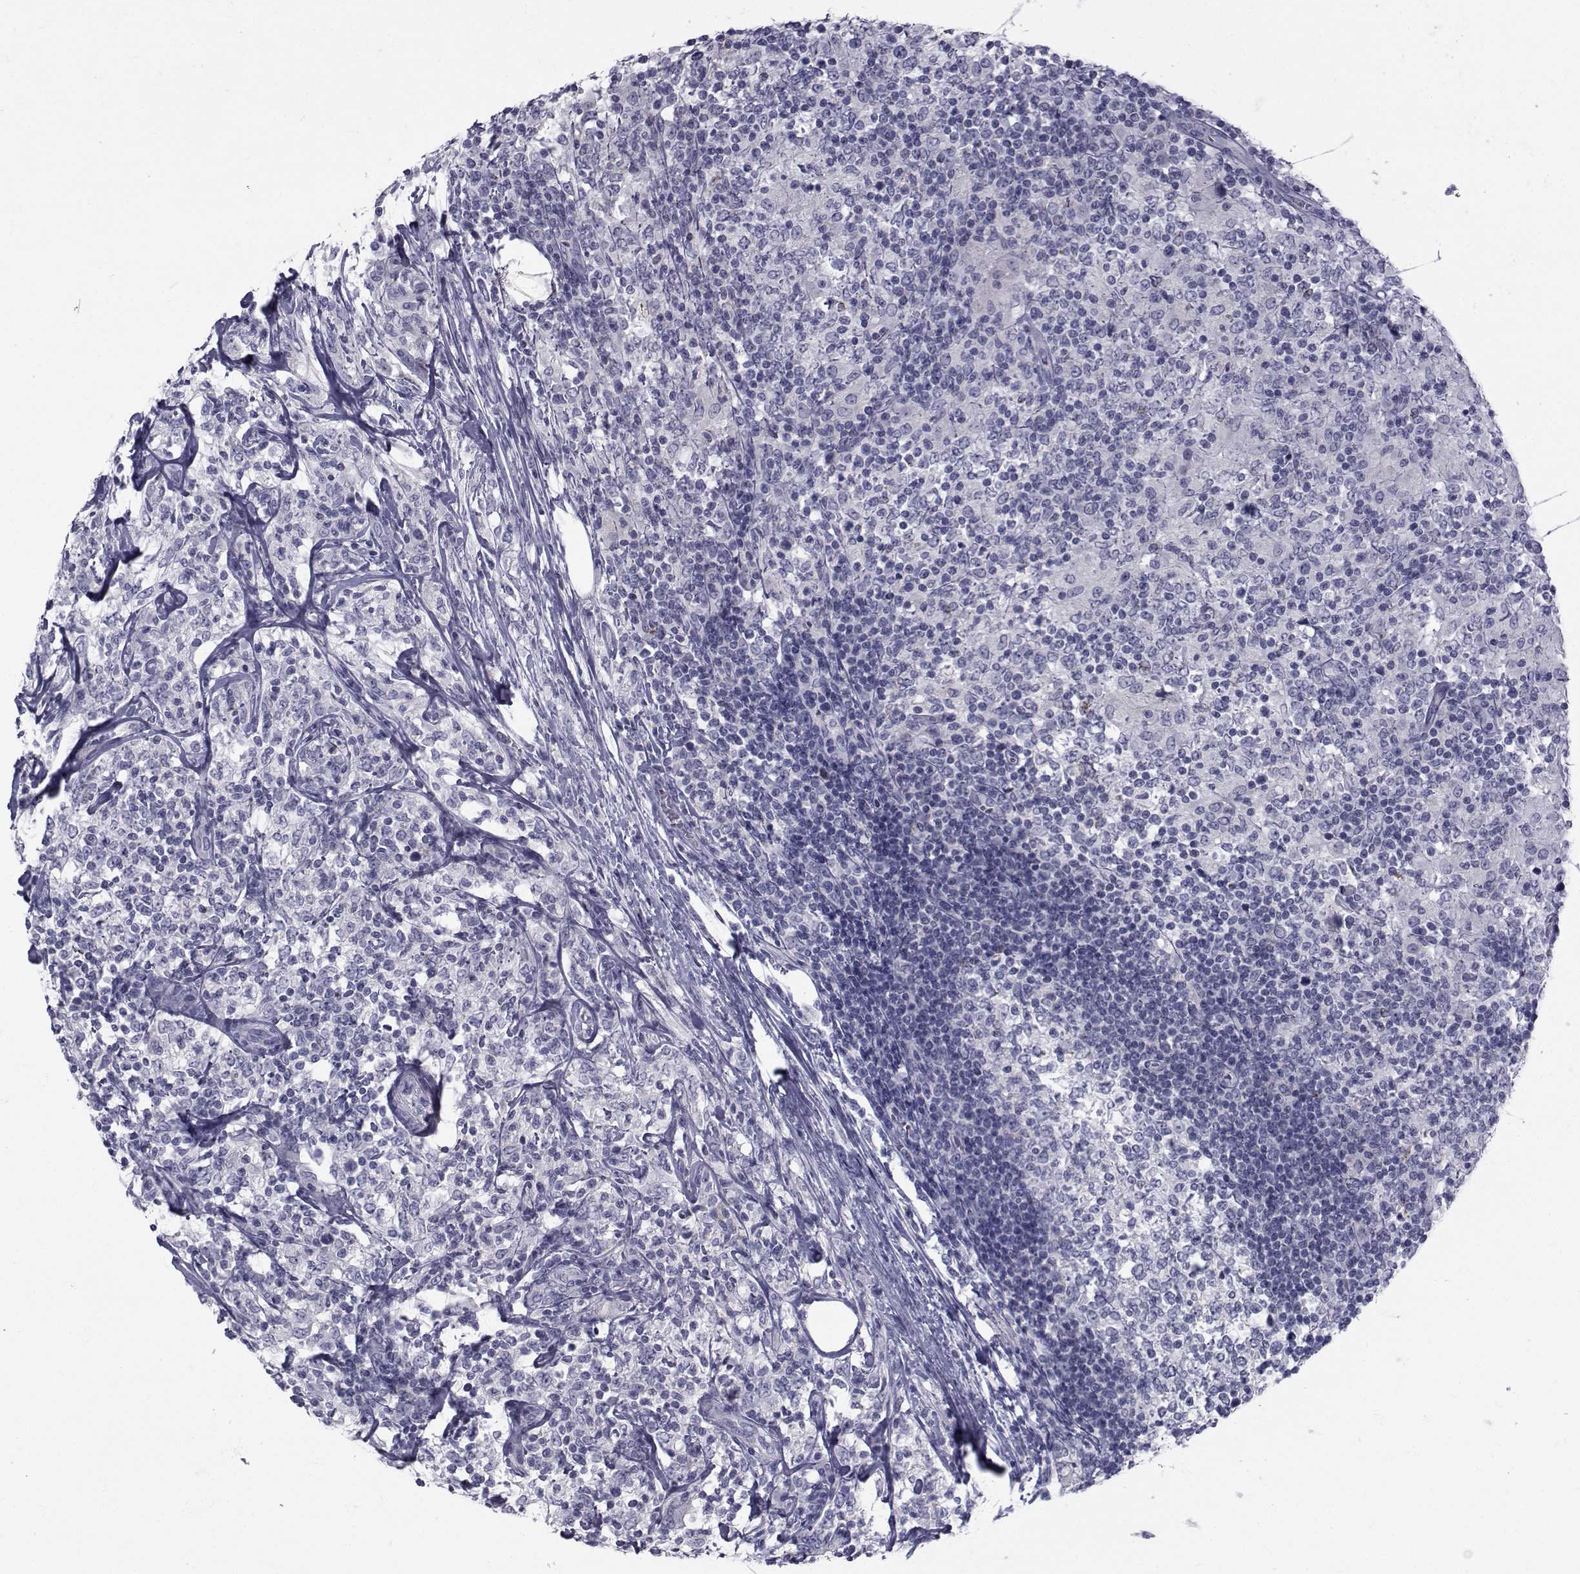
{"staining": {"intensity": "negative", "quantity": "none", "location": "none"}, "tissue": "lymphoma", "cell_type": "Tumor cells", "image_type": "cancer", "snomed": [{"axis": "morphology", "description": "Malignant lymphoma, non-Hodgkin's type, High grade"}, {"axis": "topography", "description": "Lymph node"}], "caption": "The micrograph exhibits no staining of tumor cells in lymphoma.", "gene": "FDXR", "patient": {"sex": "female", "age": 84}}